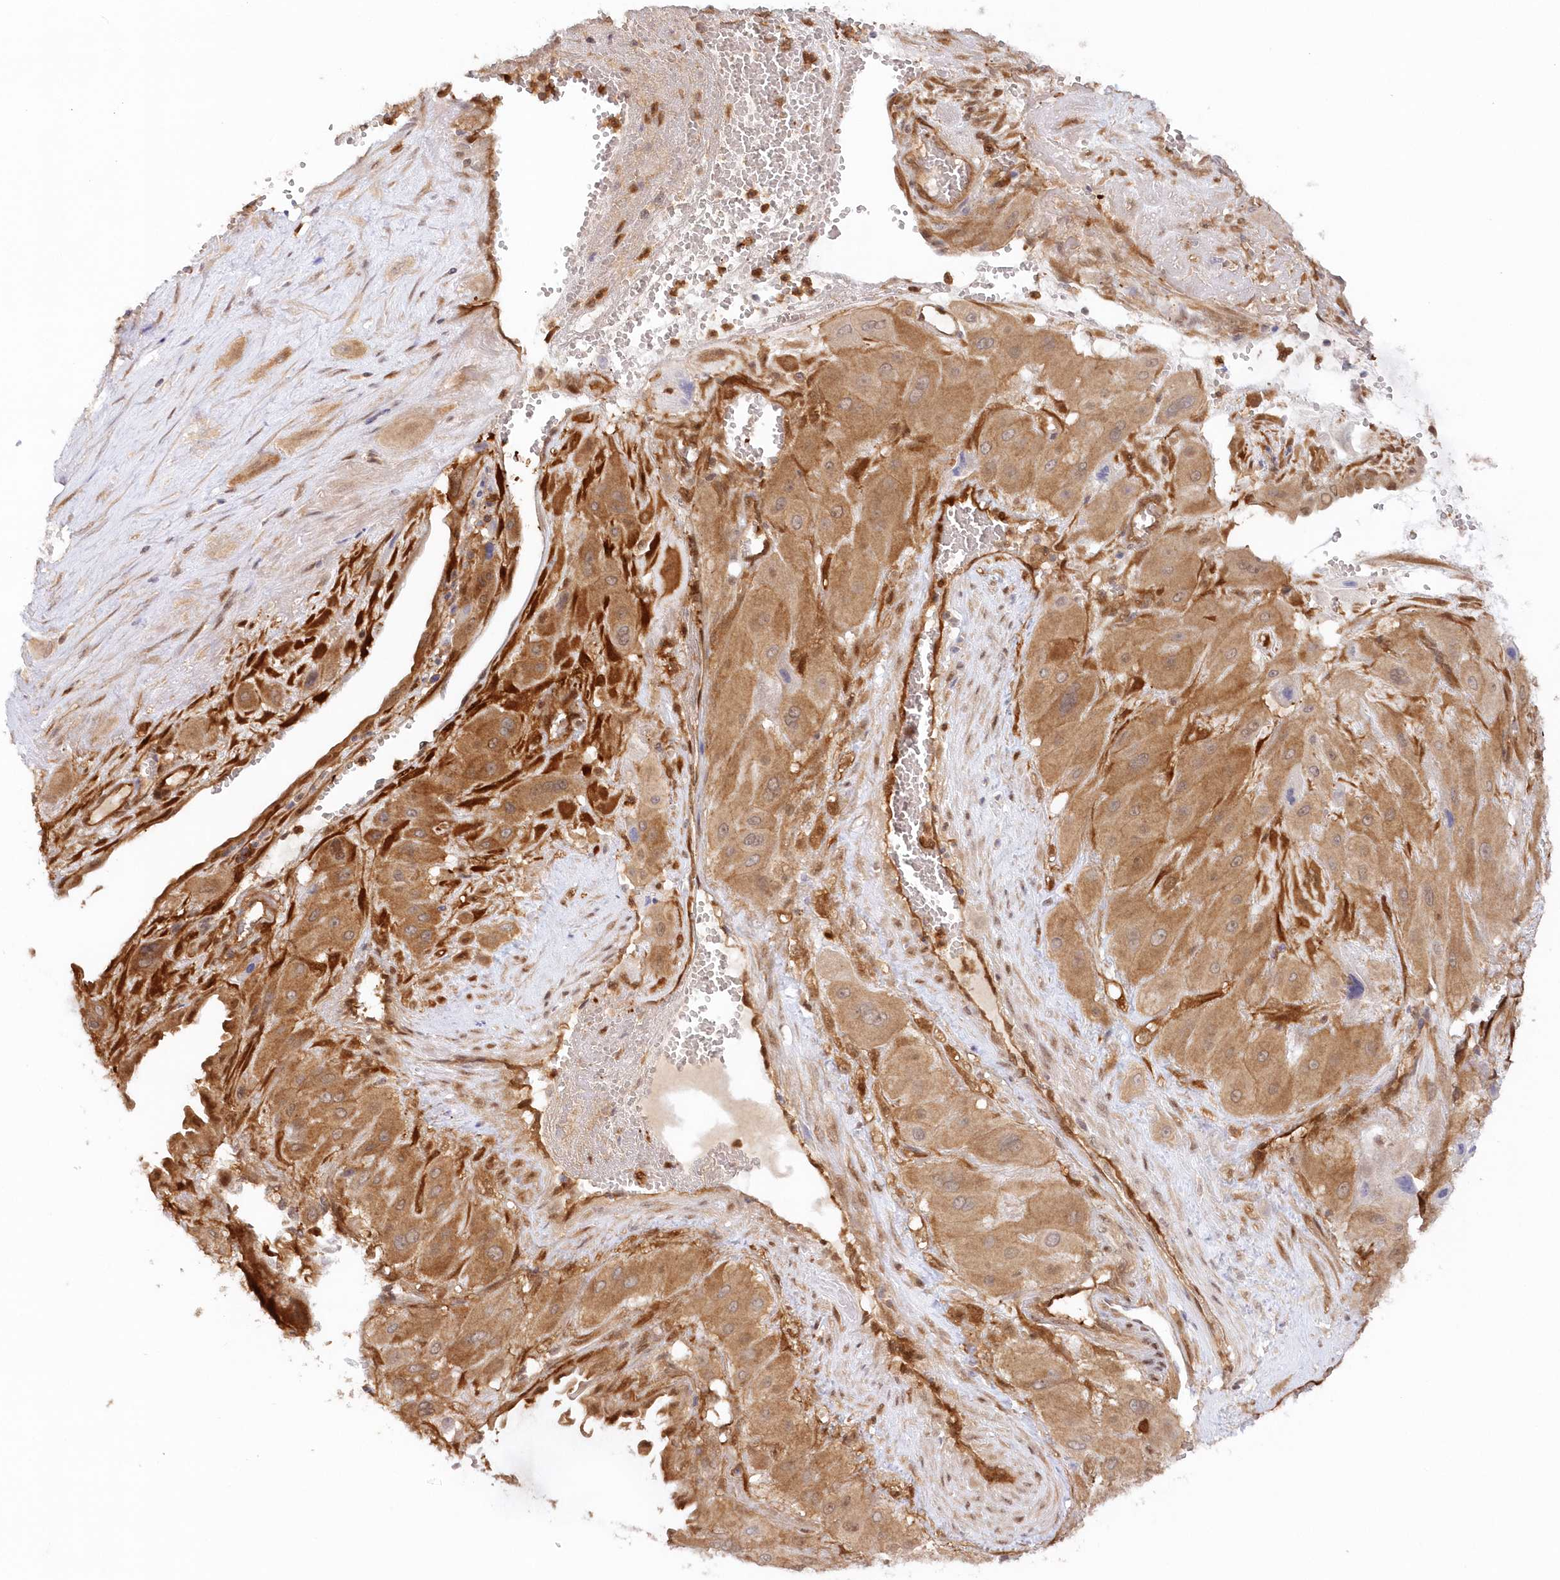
{"staining": {"intensity": "moderate", "quantity": ">75%", "location": "cytoplasmic/membranous"}, "tissue": "cervical cancer", "cell_type": "Tumor cells", "image_type": "cancer", "snomed": [{"axis": "morphology", "description": "Squamous cell carcinoma, NOS"}, {"axis": "topography", "description": "Cervix"}], "caption": "High-magnification brightfield microscopy of squamous cell carcinoma (cervical) stained with DAB (3,3'-diaminobenzidine) (brown) and counterstained with hematoxylin (blue). tumor cells exhibit moderate cytoplasmic/membranous expression is identified in about>75% of cells.", "gene": "GBE1", "patient": {"sex": "female", "age": 34}}